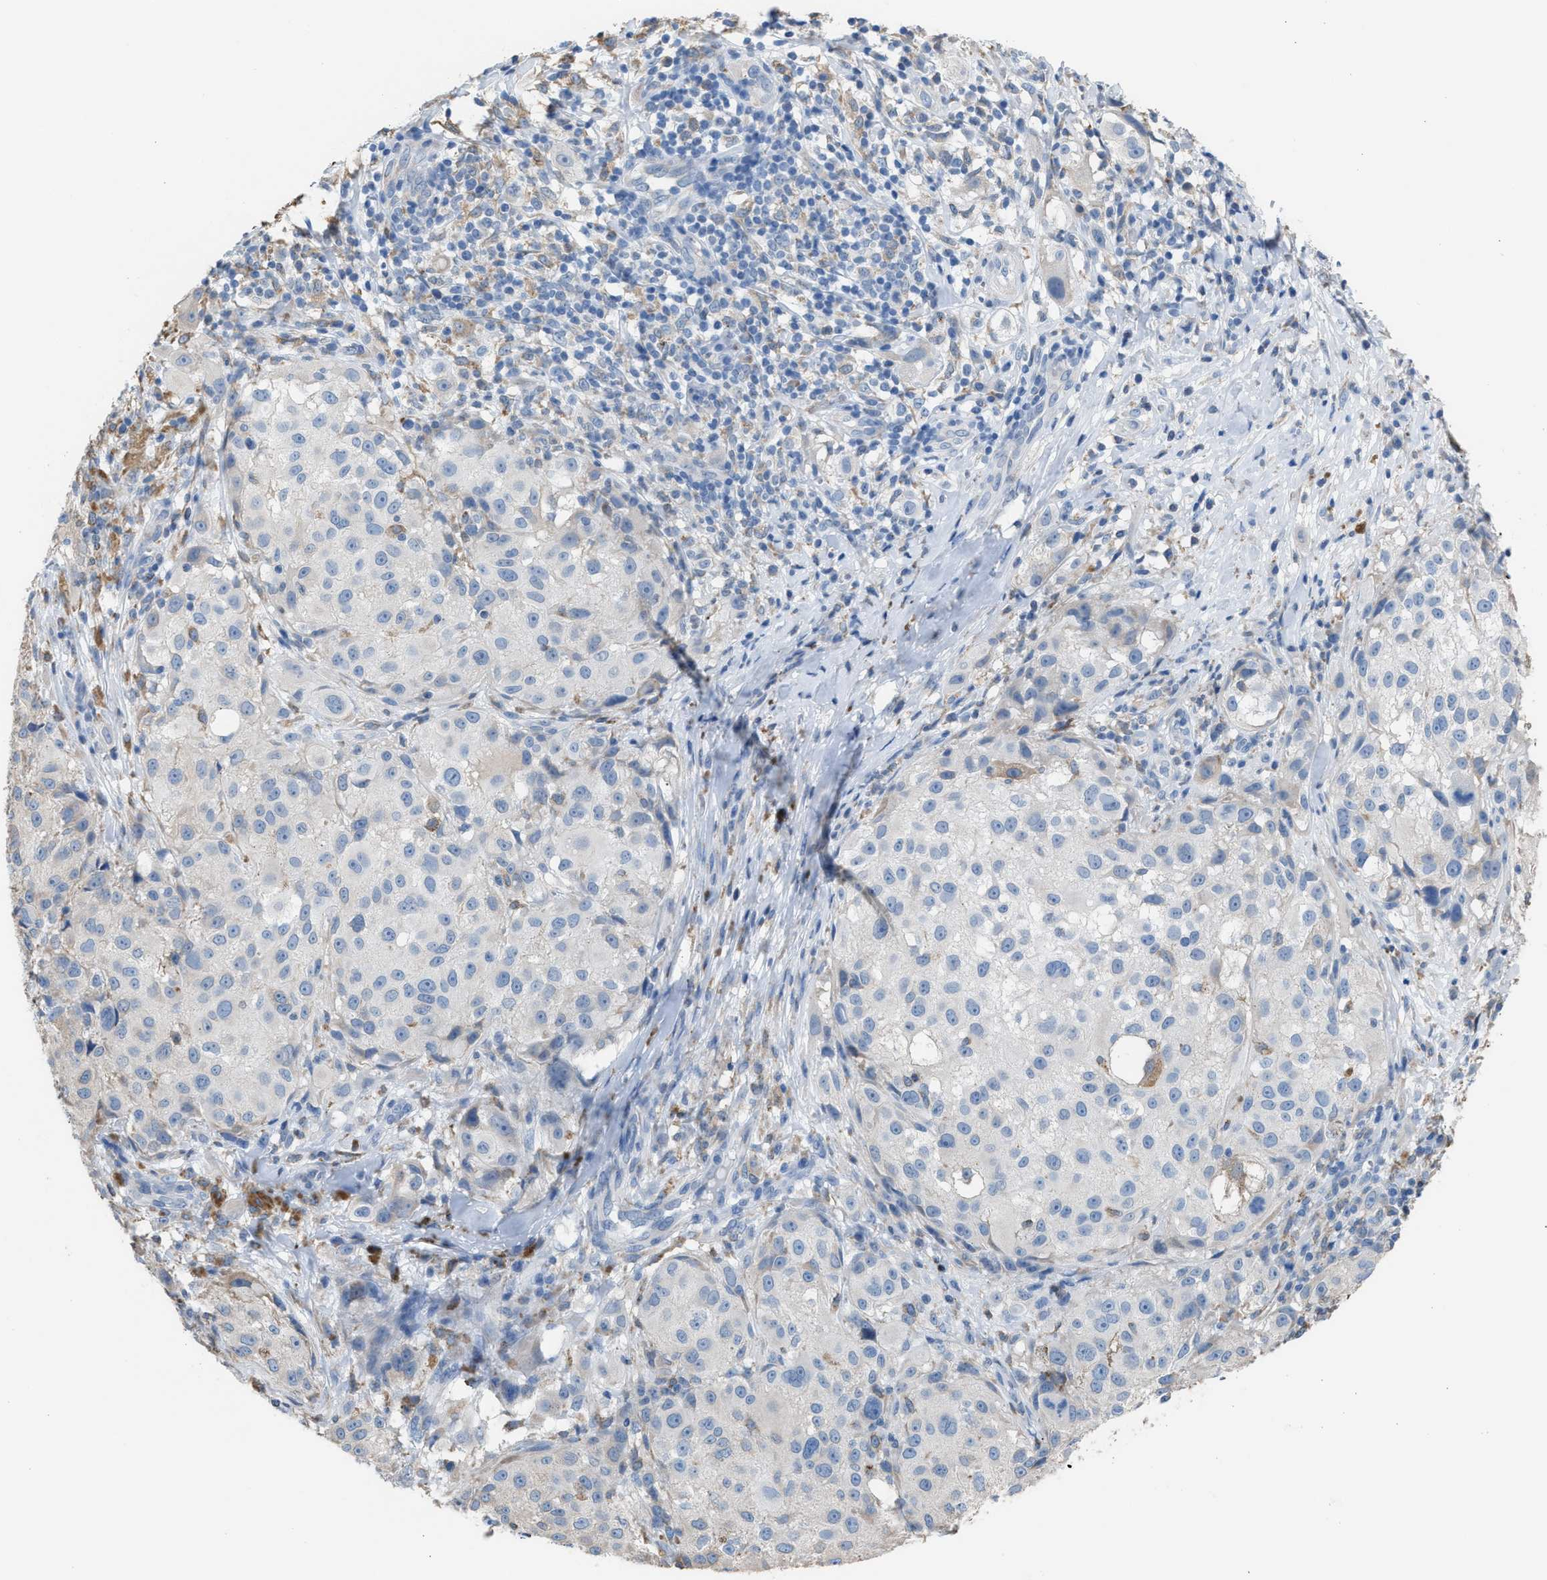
{"staining": {"intensity": "negative", "quantity": "none", "location": "none"}, "tissue": "melanoma", "cell_type": "Tumor cells", "image_type": "cancer", "snomed": [{"axis": "morphology", "description": "Necrosis, NOS"}, {"axis": "morphology", "description": "Malignant melanoma, NOS"}, {"axis": "topography", "description": "Skin"}], "caption": "Tumor cells show no significant protein positivity in melanoma. The staining is performed using DAB brown chromogen with nuclei counter-stained in using hematoxylin.", "gene": "CA3", "patient": {"sex": "female", "age": 87}}